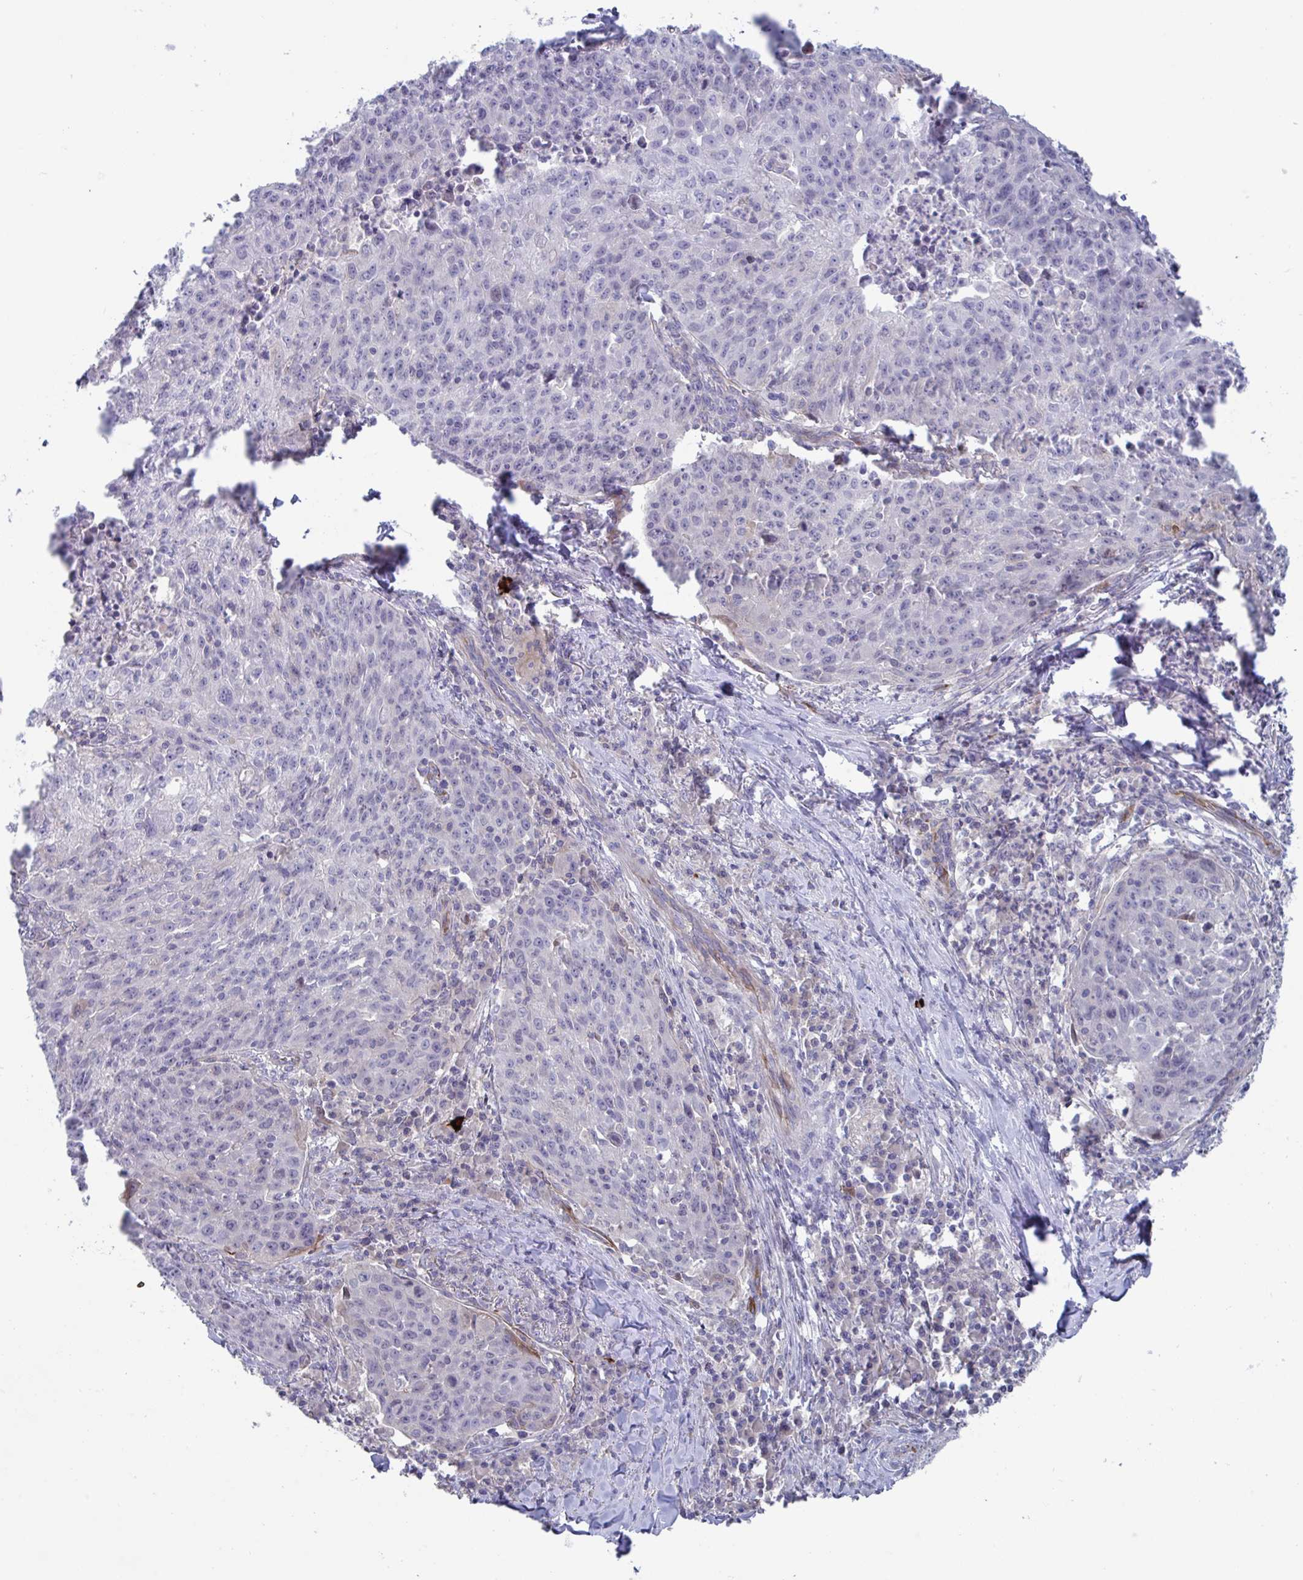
{"staining": {"intensity": "negative", "quantity": "none", "location": "none"}, "tissue": "lung cancer", "cell_type": "Tumor cells", "image_type": "cancer", "snomed": [{"axis": "morphology", "description": "Squamous cell carcinoma, NOS"}, {"axis": "morphology", "description": "Squamous cell carcinoma, metastatic, NOS"}, {"axis": "topography", "description": "Bronchus"}, {"axis": "topography", "description": "Lung"}], "caption": "Image shows no protein staining in tumor cells of lung cancer (metastatic squamous cell carcinoma) tissue.", "gene": "STK26", "patient": {"sex": "male", "age": 62}}